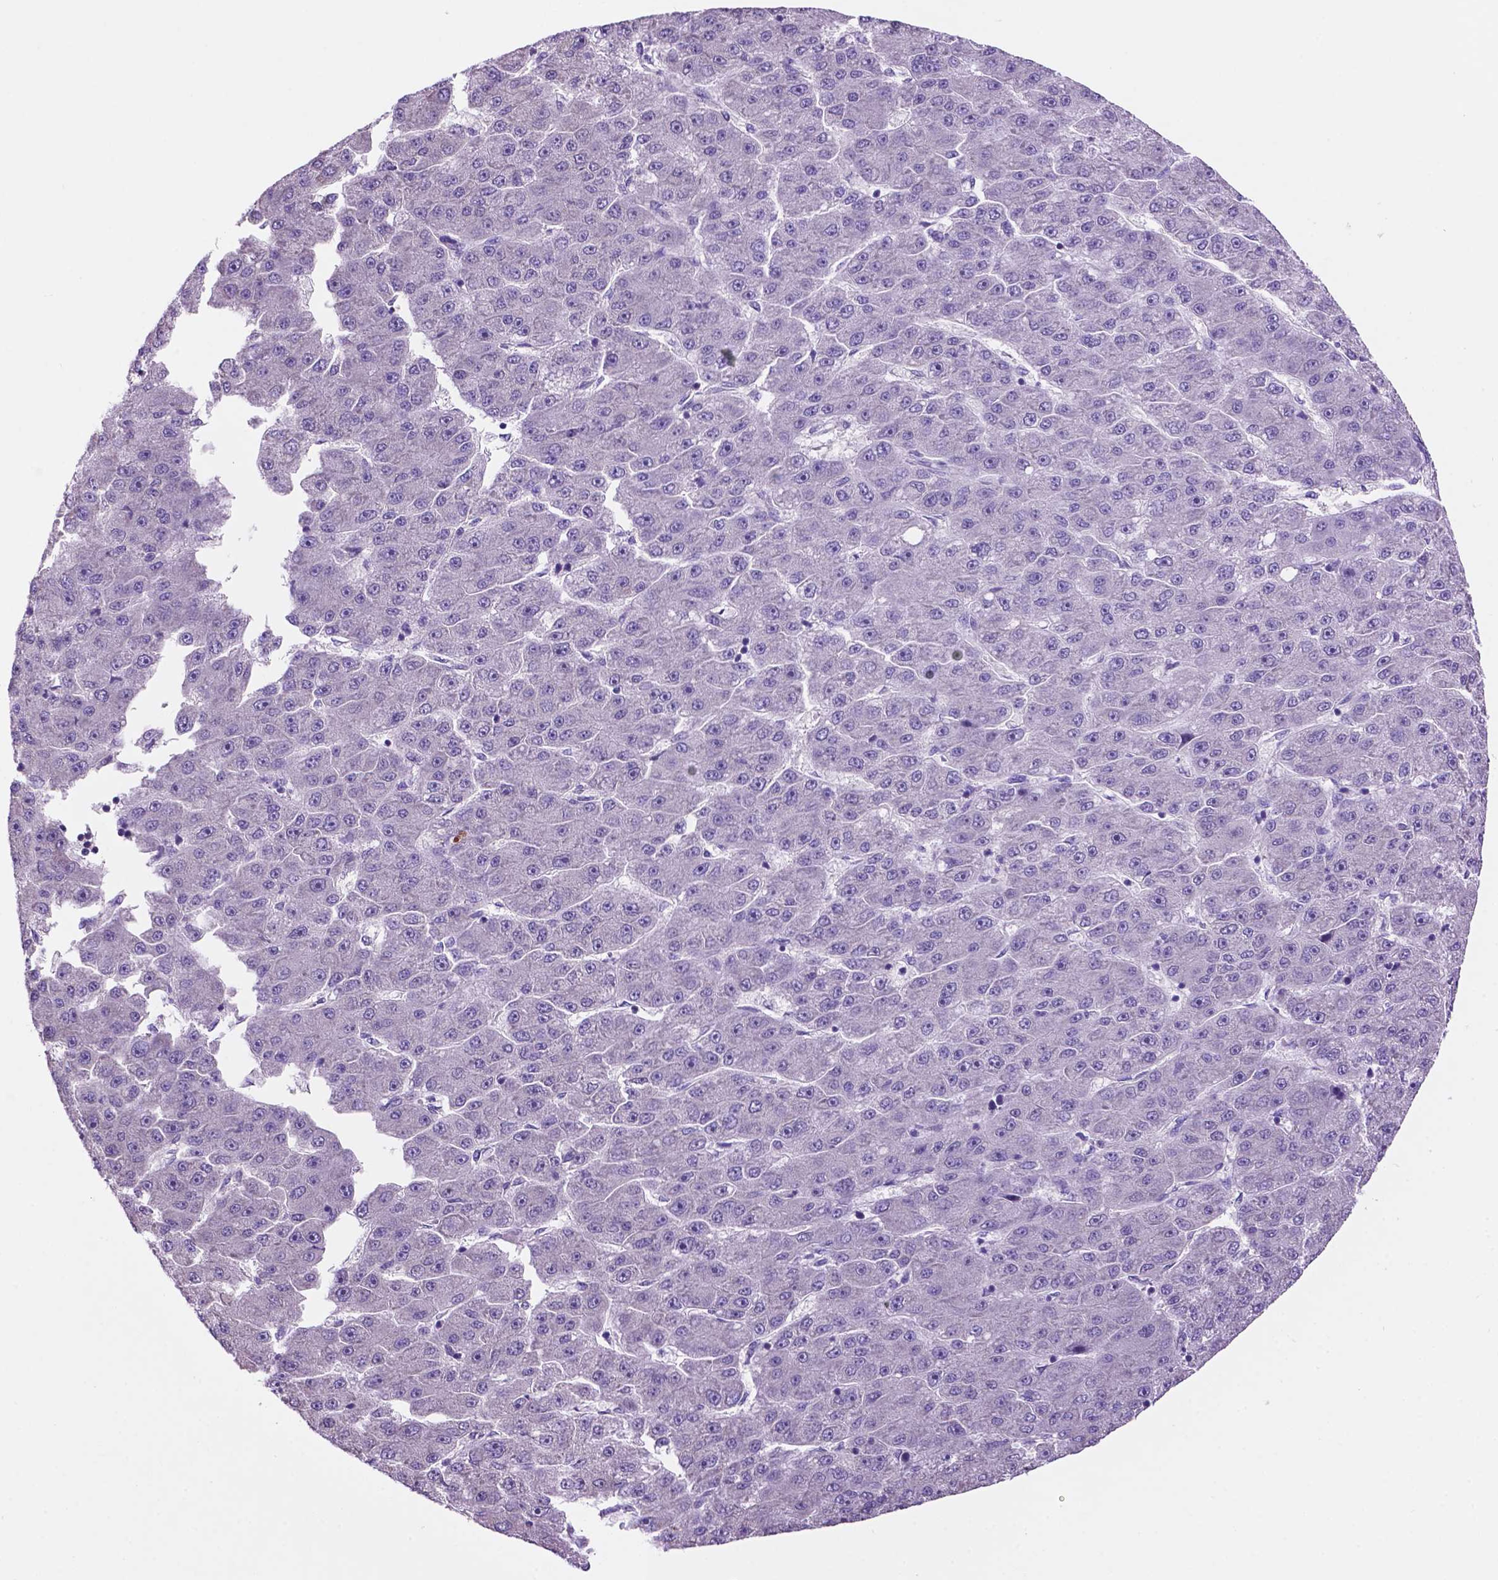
{"staining": {"intensity": "negative", "quantity": "none", "location": "none"}, "tissue": "liver cancer", "cell_type": "Tumor cells", "image_type": "cancer", "snomed": [{"axis": "morphology", "description": "Carcinoma, Hepatocellular, NOS"}, {"axis": "topography", "description": "Liver"}], "caption": "There is no significant expression in tumor cells of hepatocellular carcinoma (liver).", "gene": "SPDYA", "patient": {"sex": "male", "age": 67}}